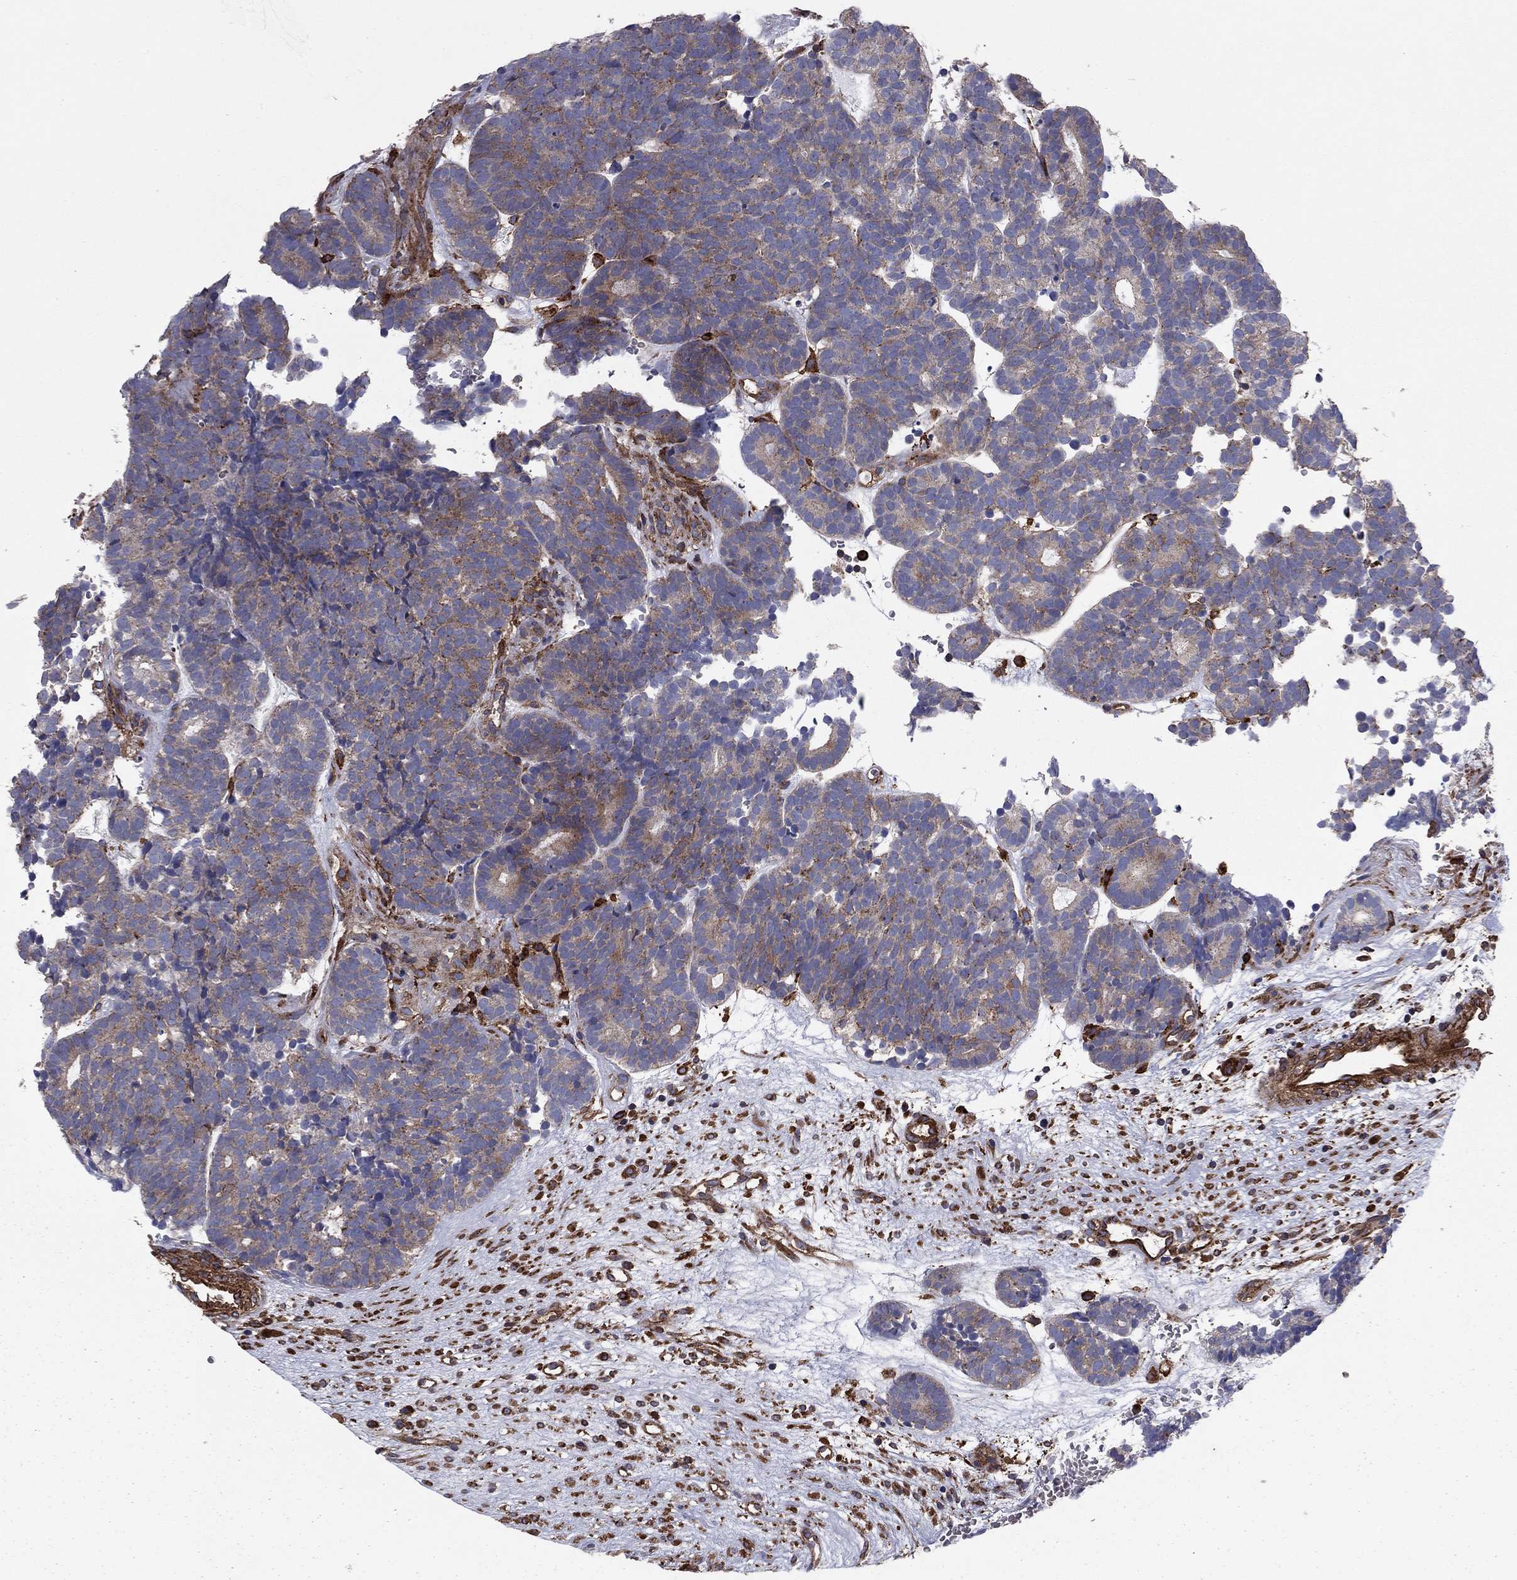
{"staining": {"intensity": "moderate", "quantity": "<25%", "location": "cytoplasmic/membranous"}, "tissue": "head and neck cancer", "cell_type": "Tumor cells", "image_type": "cancer", "snomed": [{"axis": "morphology", "description": "Adenocarcinoma, NOS"}, {"axis": "topography", "description": "Head-Neck"}], "caption": "Immunohistochemical staining of head and neck adenocarcinoma demonstrates moderate cytoplasmic/membranous protein expression in approximately <25% of tumor cells.", "gene": "EHBP1L1", "patient": {"sex": "female", "age": 81}}